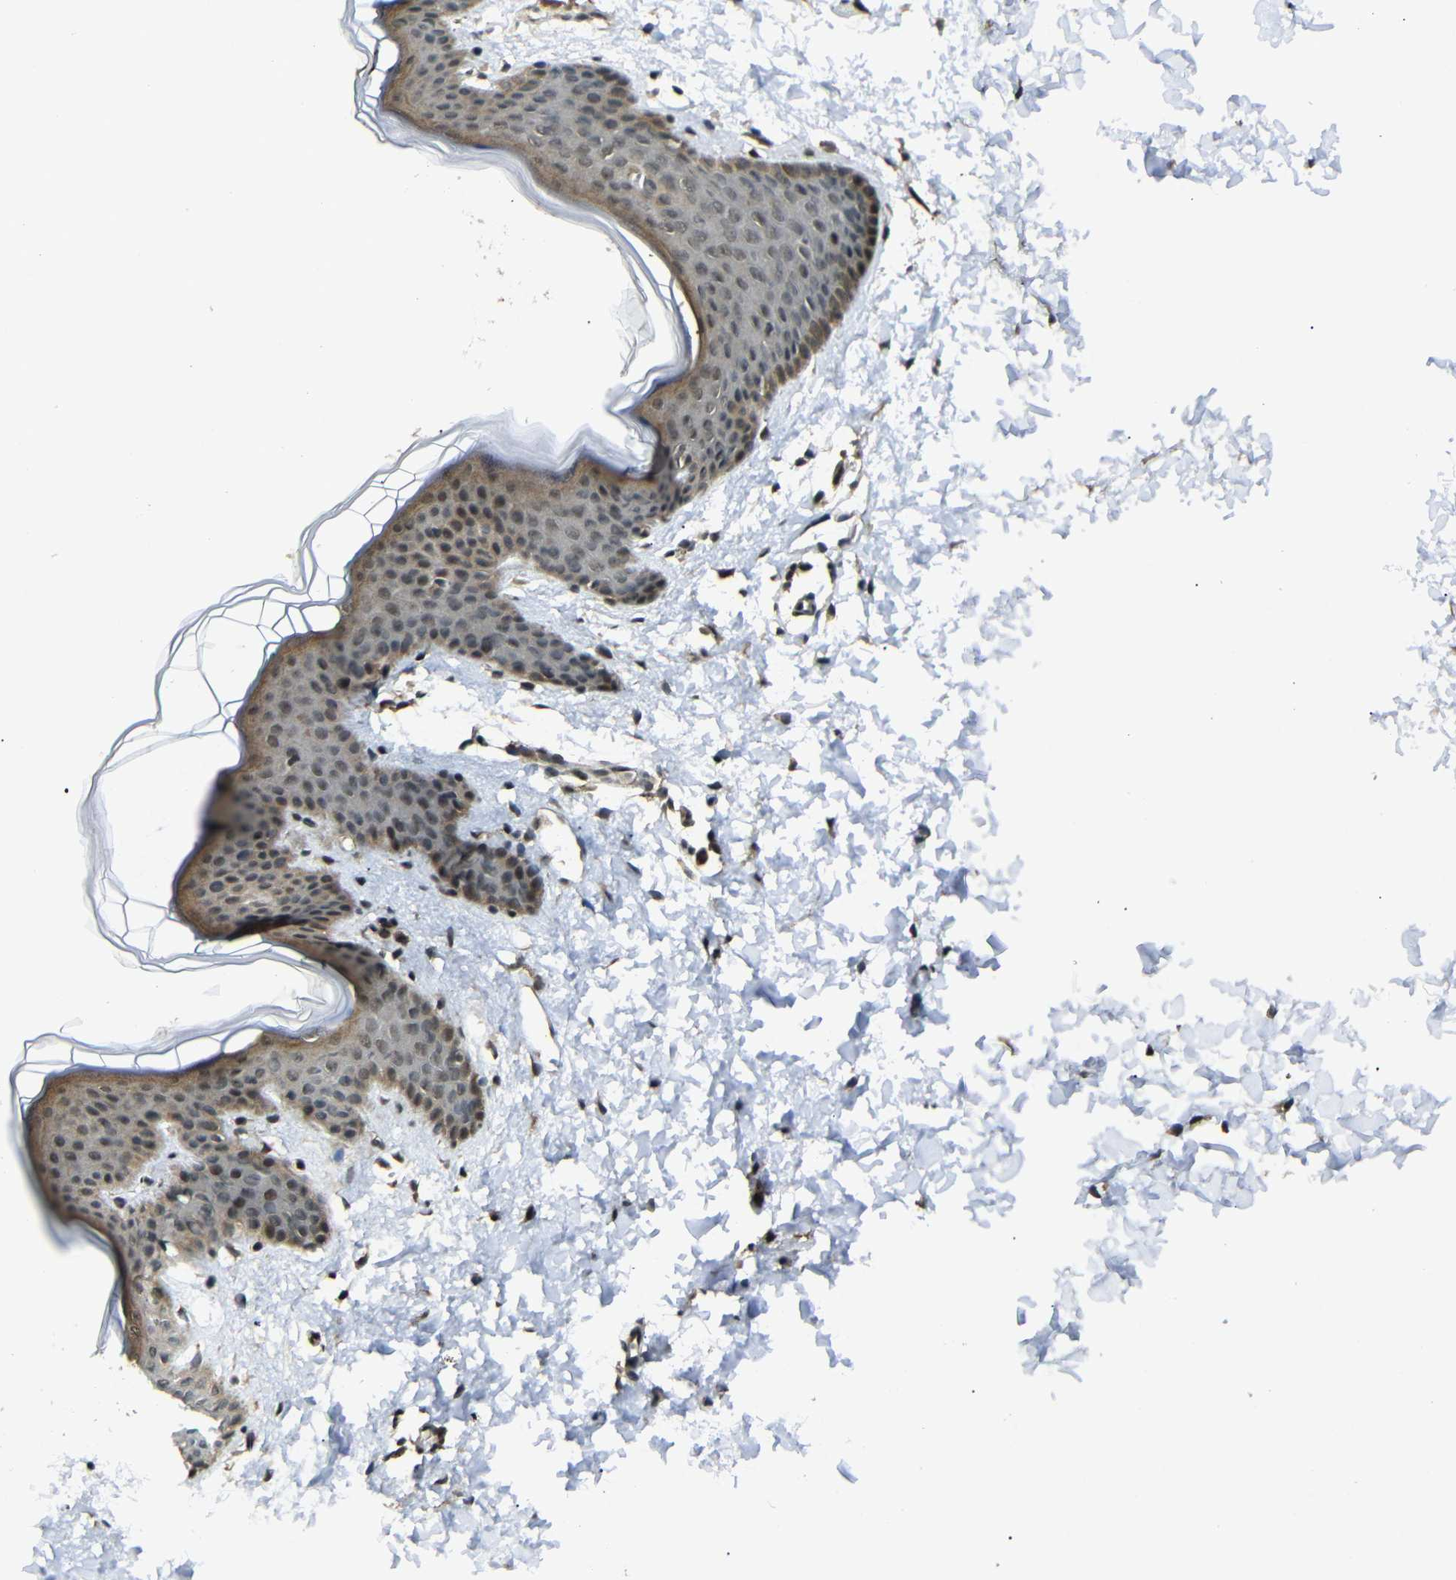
{"staining": {"intensity": "moderate", "quantity": ">75%", "location": "cytoplasmic/membranous,nuclear"}, "tissue": "skin", "cell_type": "Fibroblasts", "image_type": "normal", "snomed": [{"axis": "morphology", "description": "Normal tissue, NOS"}, {"axis": "topography", "description": "Skin"}], "caption": "This image exhibits IHC staining of normal skin, with medium moderate cytoplasmic/membranous,nuclear positivity in approximately >75% of fibroblasts.", "gene": "TBX2", "patient": {"sex": "female", "age": 17}}